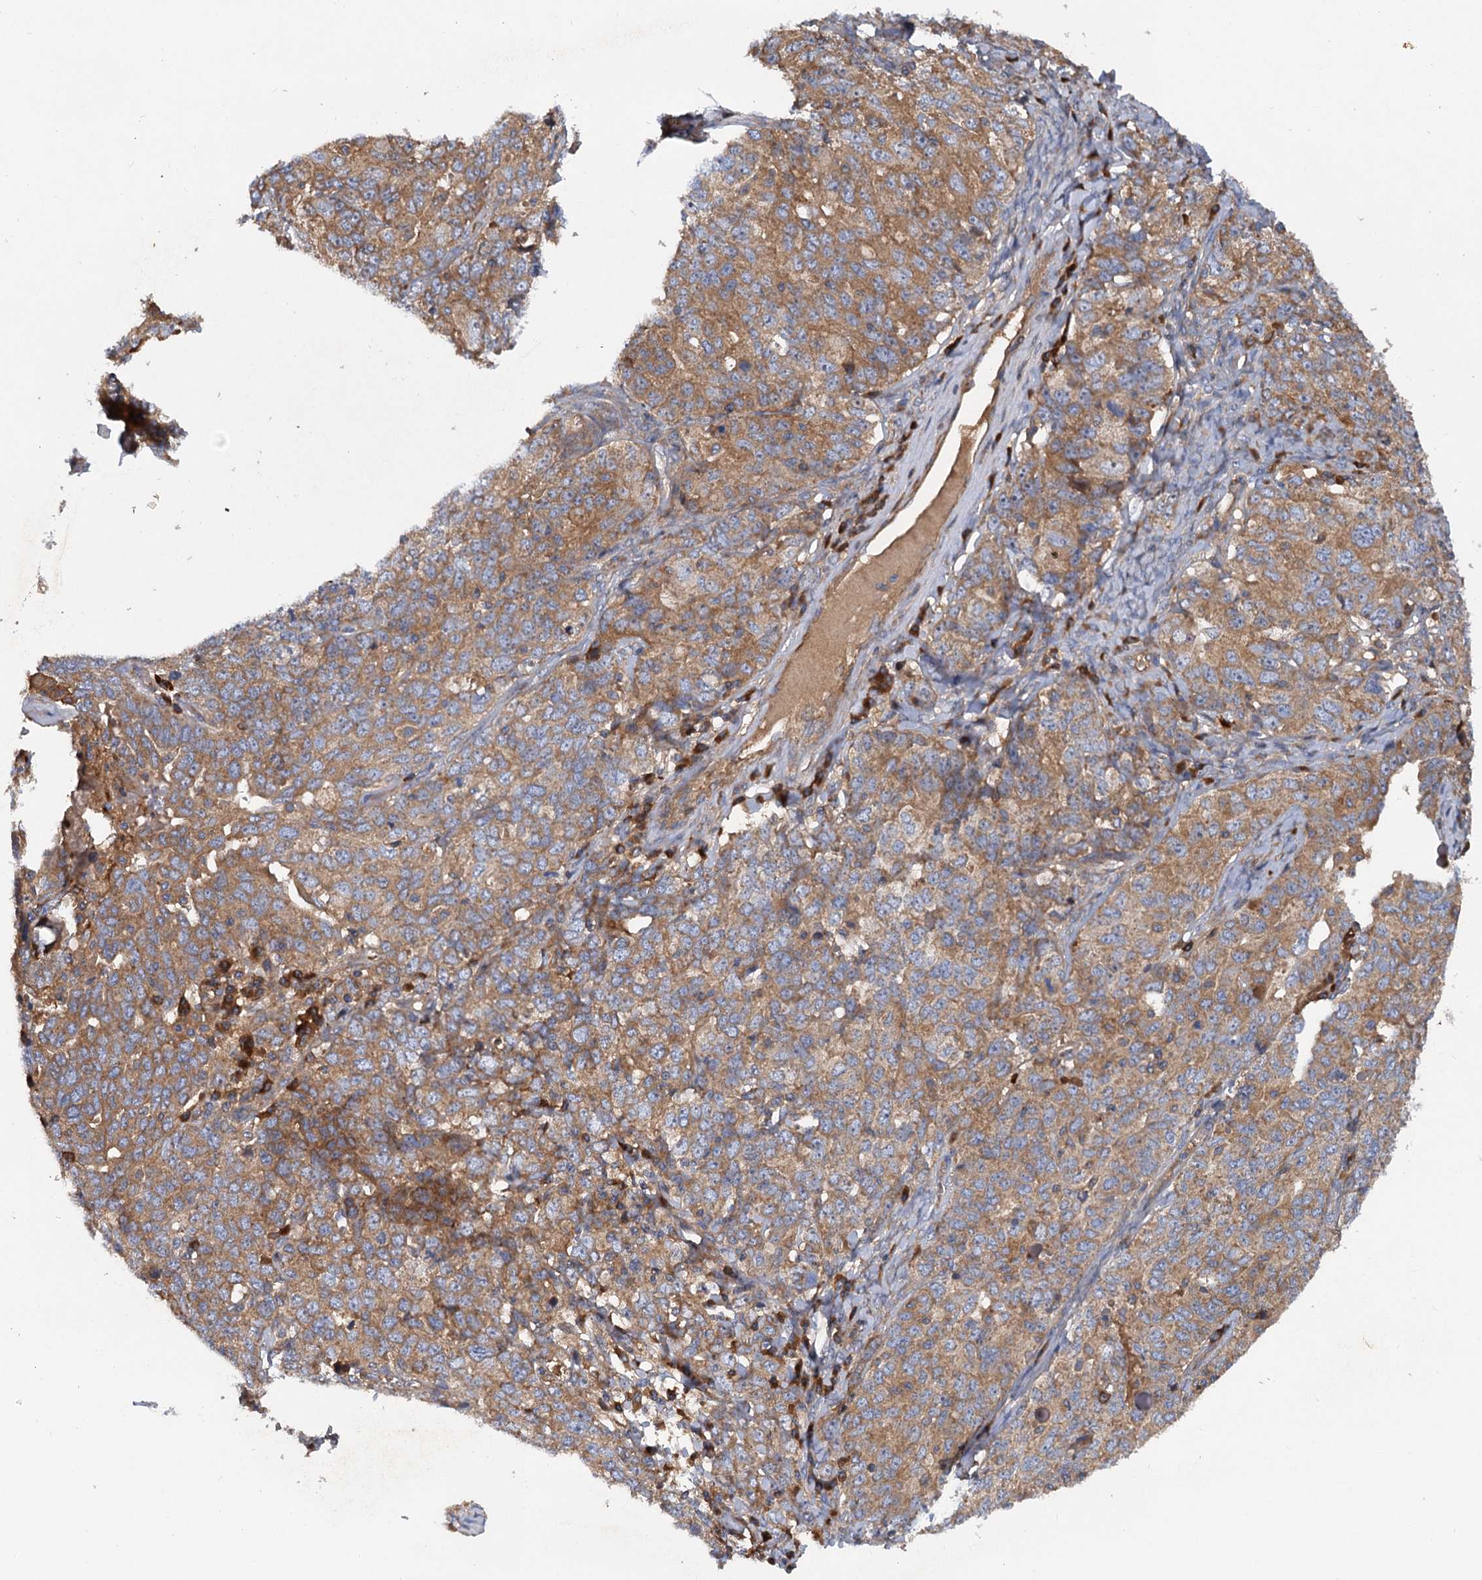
{"staining": {"intensity": "moderate", "quantity": ">75%", "location": "cytoplasmic/membranous"}, "tissue": "ovarian cancer", "cell_type": "Tumor cells", "image_type": "cancer", "snomed": [{"axis": "morphology", "description": "Carcinoma, endometroid"}, {"axis": "topography", "description": "Ovary"}], "caption": "Moderate cytoplasmic/membranous positivity is seen in about >75% of tumor cells in endometroid carcinoma (ovarian).", "gene": "ALKBH7", "patient": {"sex": "female", "age": 62}}